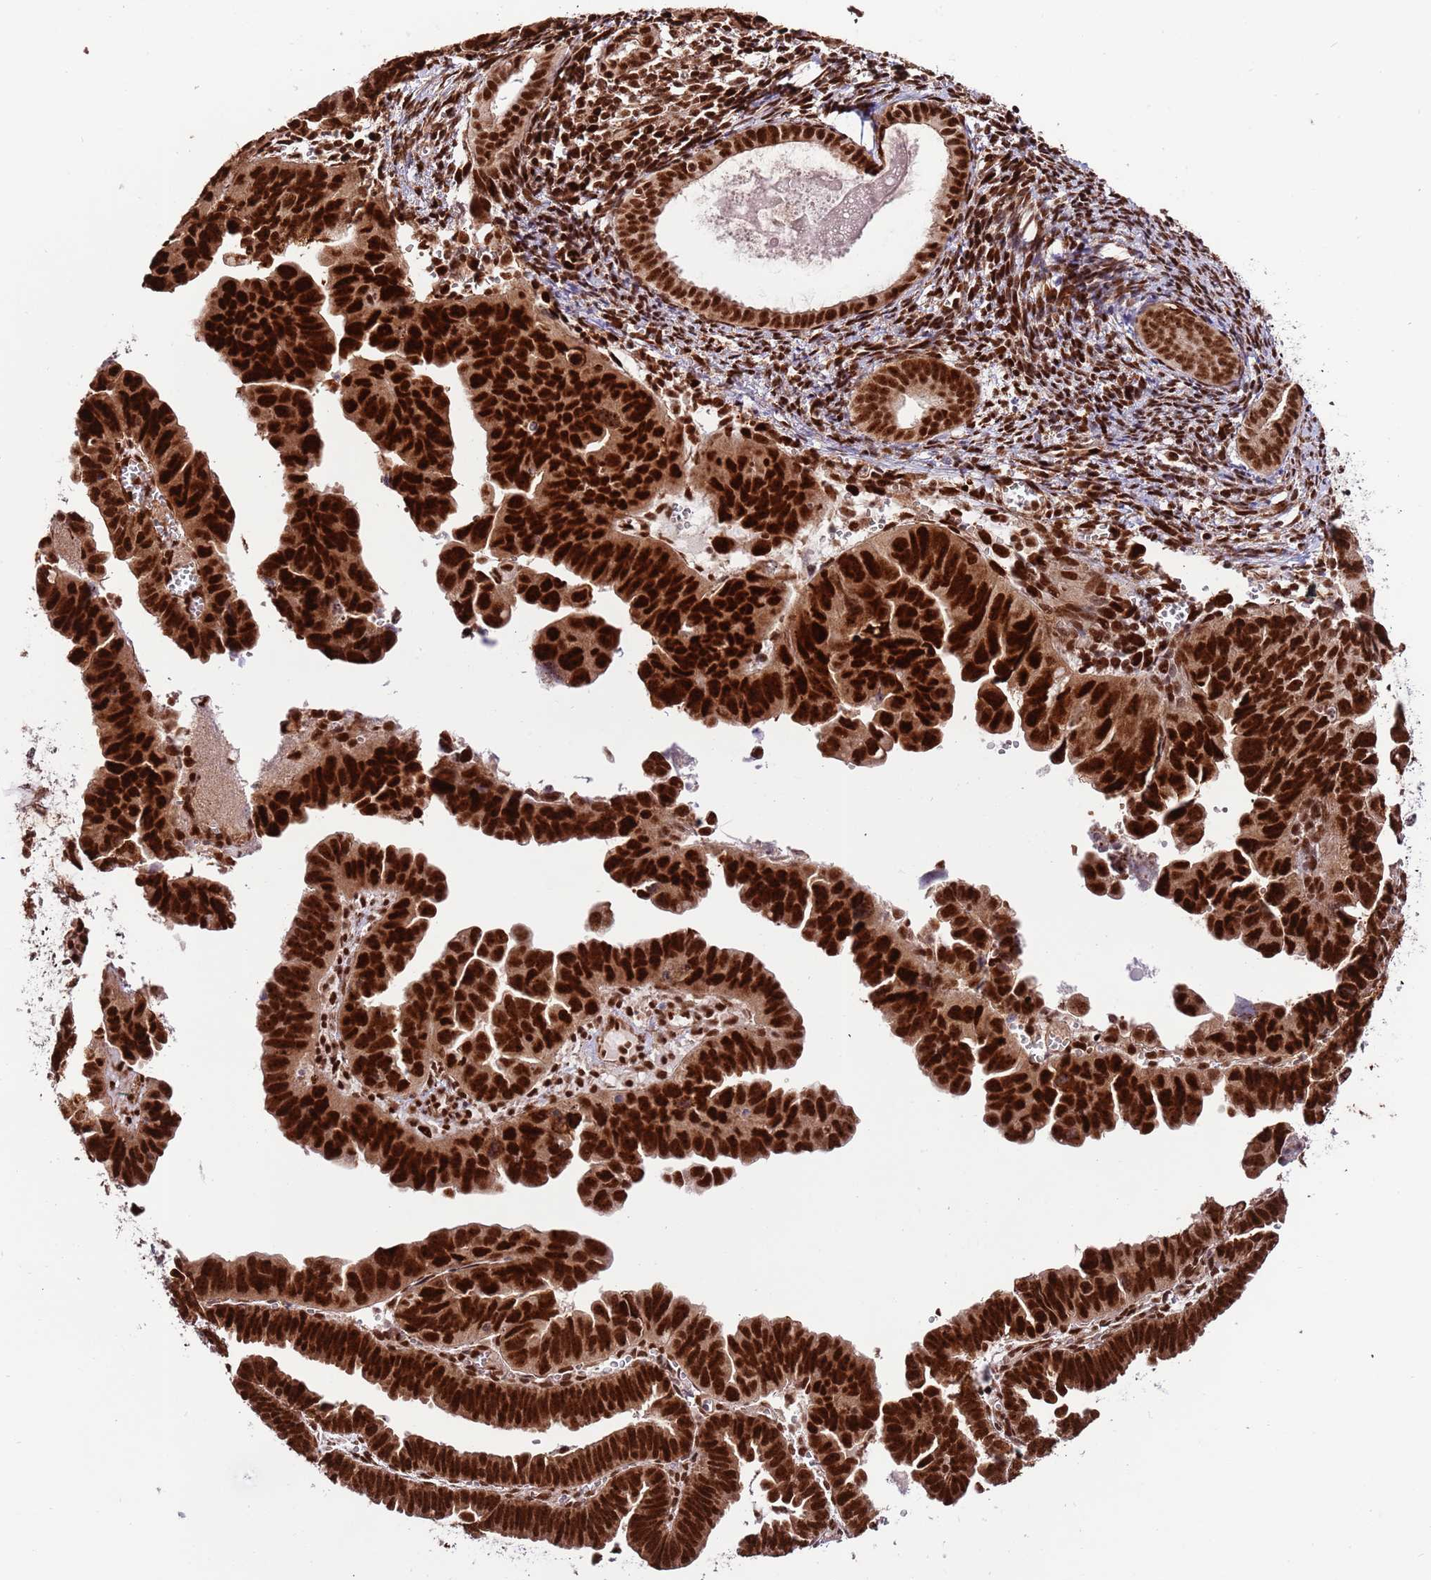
{"staining": {"intensity": "strong", "quantity": ">75%", "location": "nuclear"}, "tissue": "endometrial cancer", "cell_type": "Tumor cells", "image_type": "cancer", "snomed": [{"axis": "morphology", "description": "Adenocarcinoma, NOS"}, {"axis": "topography", "description": "Endometrium"}], "caption": "Brown immunohistochemical staining in endometrial cancer displays strong nuclear expression in approximately >75% of tumor cells.", "gene": "RIF1", "patient": {"sex": "female", "age": 75}}